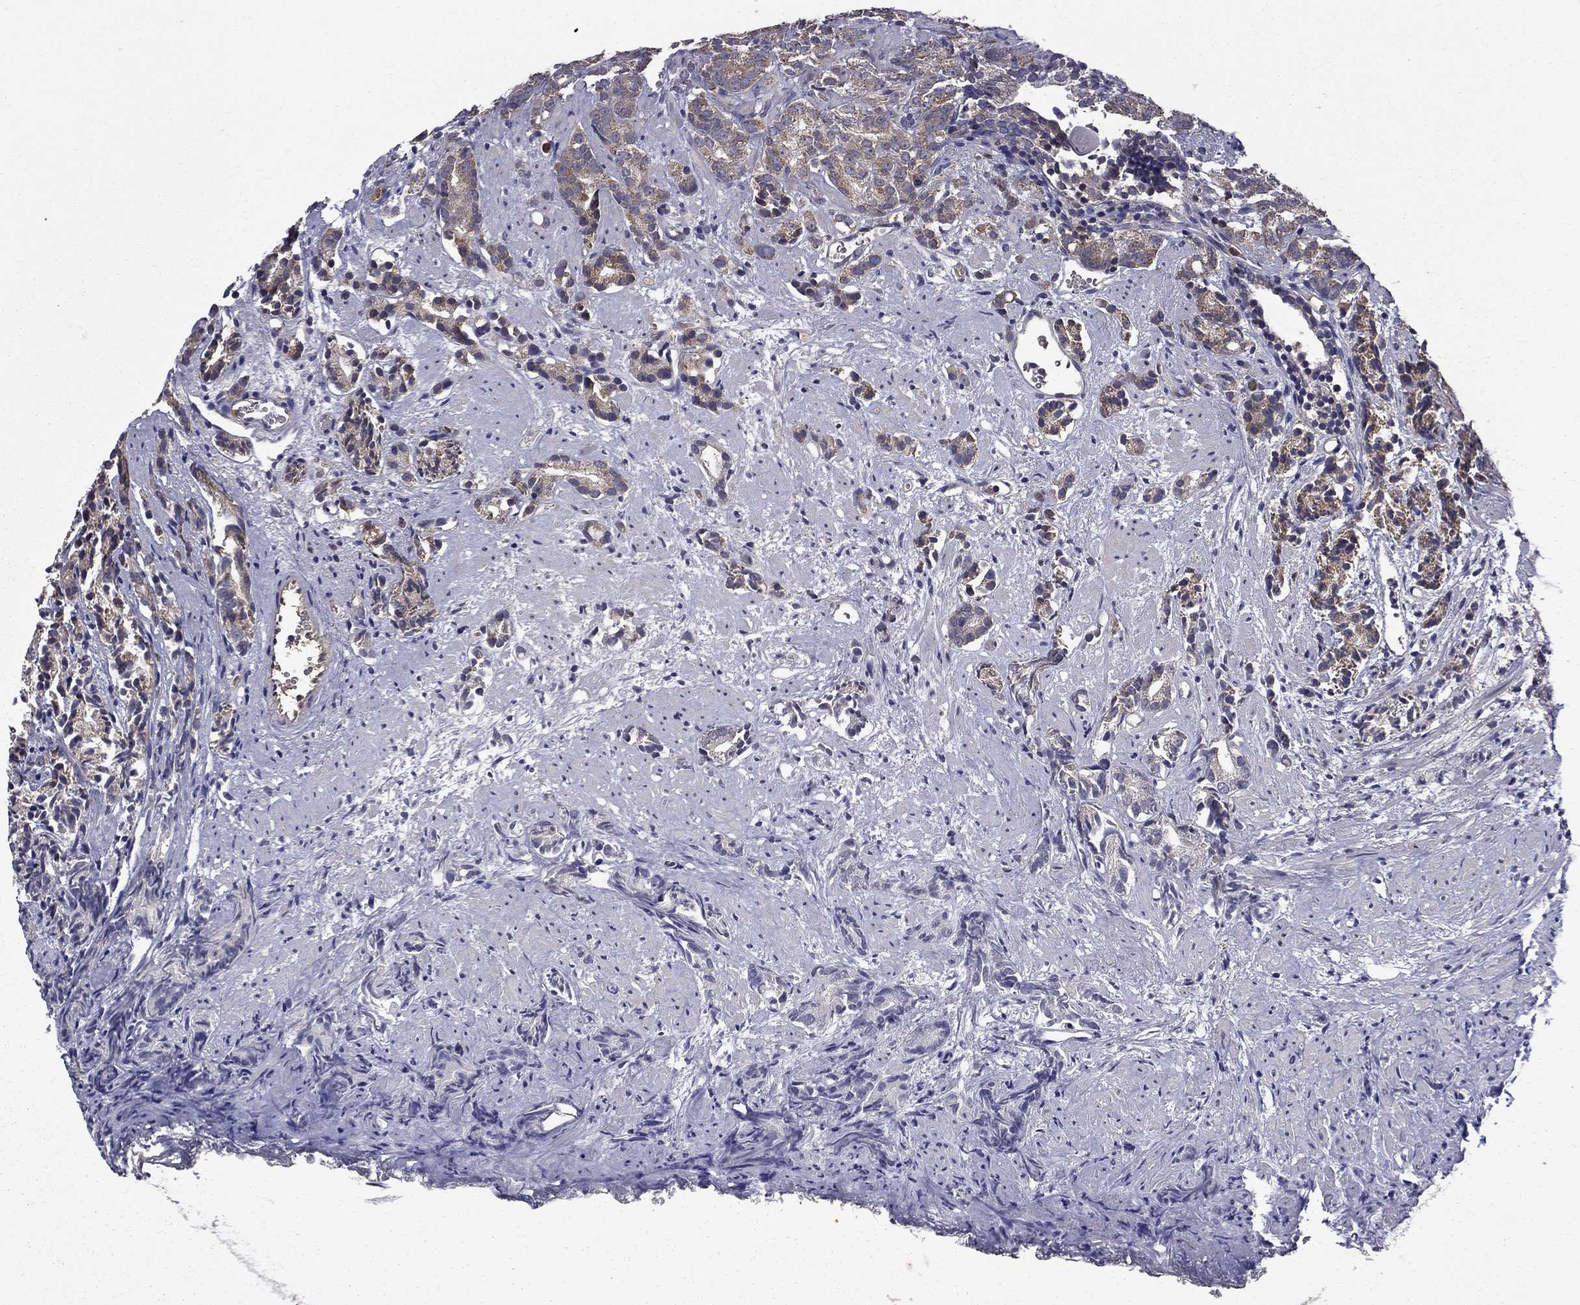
{"staining": {"intensity": "weak", "quantity": "25%-75%", "location": "cytoplasmic/membranous"}, "tissue": "prostate cancer", "cell_type": "Tumor cells", "image_type": "cancer", "snomed": [{"axis": "morphology", "description": "Adenocarcinoma, High grade"}, {"axis": "topography", "description": "Prostate"}], "caption": "Immunohistochemistry histopathology image of neoplastic tissue: human prostate cancer stained using immunohistochemistry displays low levels of weak protein expression localized specifically in the cytoplasmic/membranous of tumor cells, appearing as a cytoplasmic/membranous brown color.", "gene": "CEACAM7", "patient": {"sex": "male", "age": 90}}